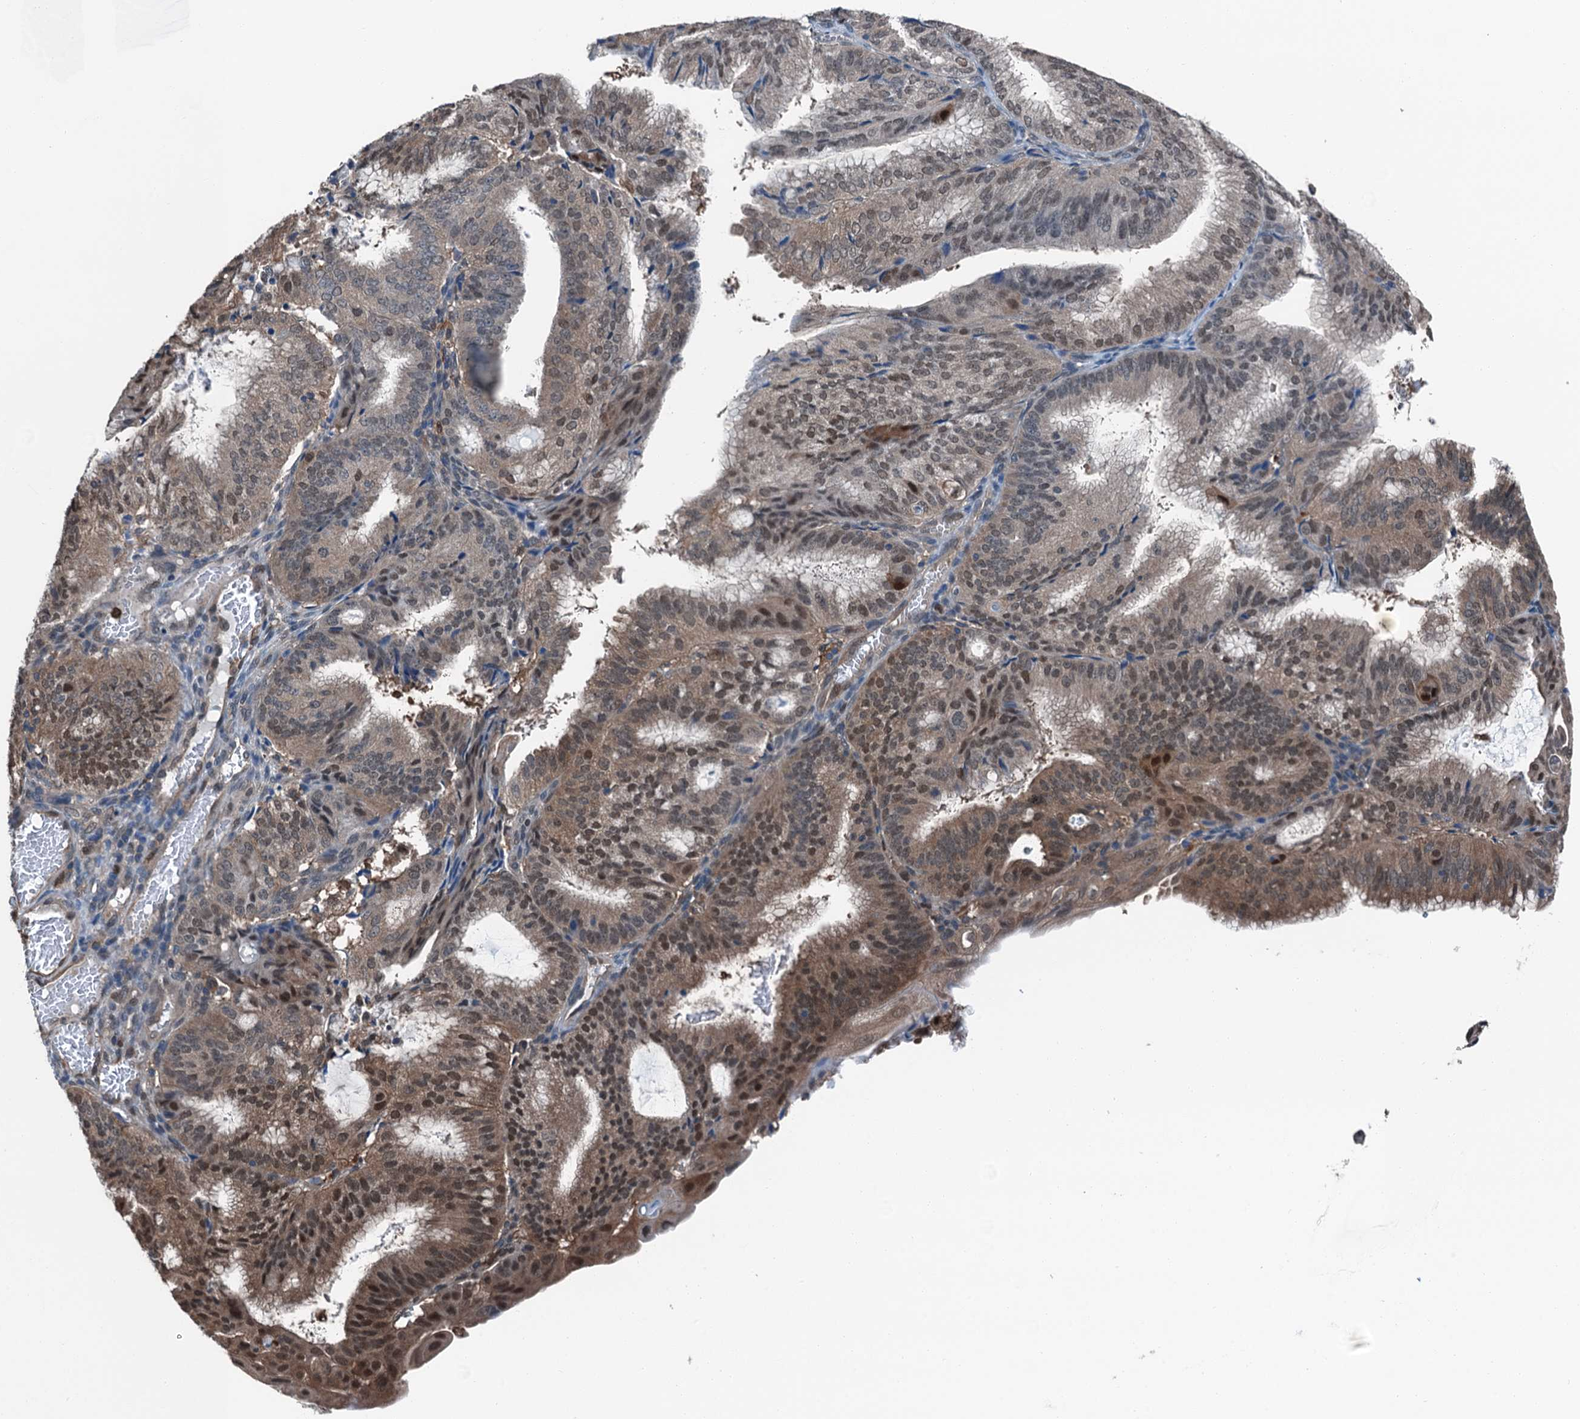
{"staining": {"intensity": "moderate", "quantity": "25%-75%", "location": "cytoplasmic/membranous,nuclear"}, "tissue": "endometrial cancer", "cell_type": "Tumor cells", "image_type": "cancer", "snomed": [{"axis": "morphology", "description": "Adenocarcinoma, NOS"}, {"axis": "topography", "description": "Endometrium"}], "caption": "DAB (3,3'-diaminobenzidine) immunohistochemical staining of endometrial adenocarcinoma exhibits moderate cytoplasmic/membranous and nuclear protein staining in approximately 25%-75% of tumor cells.", "gene": "RNH1", "patient": {"sex": "female", "age": 49}}